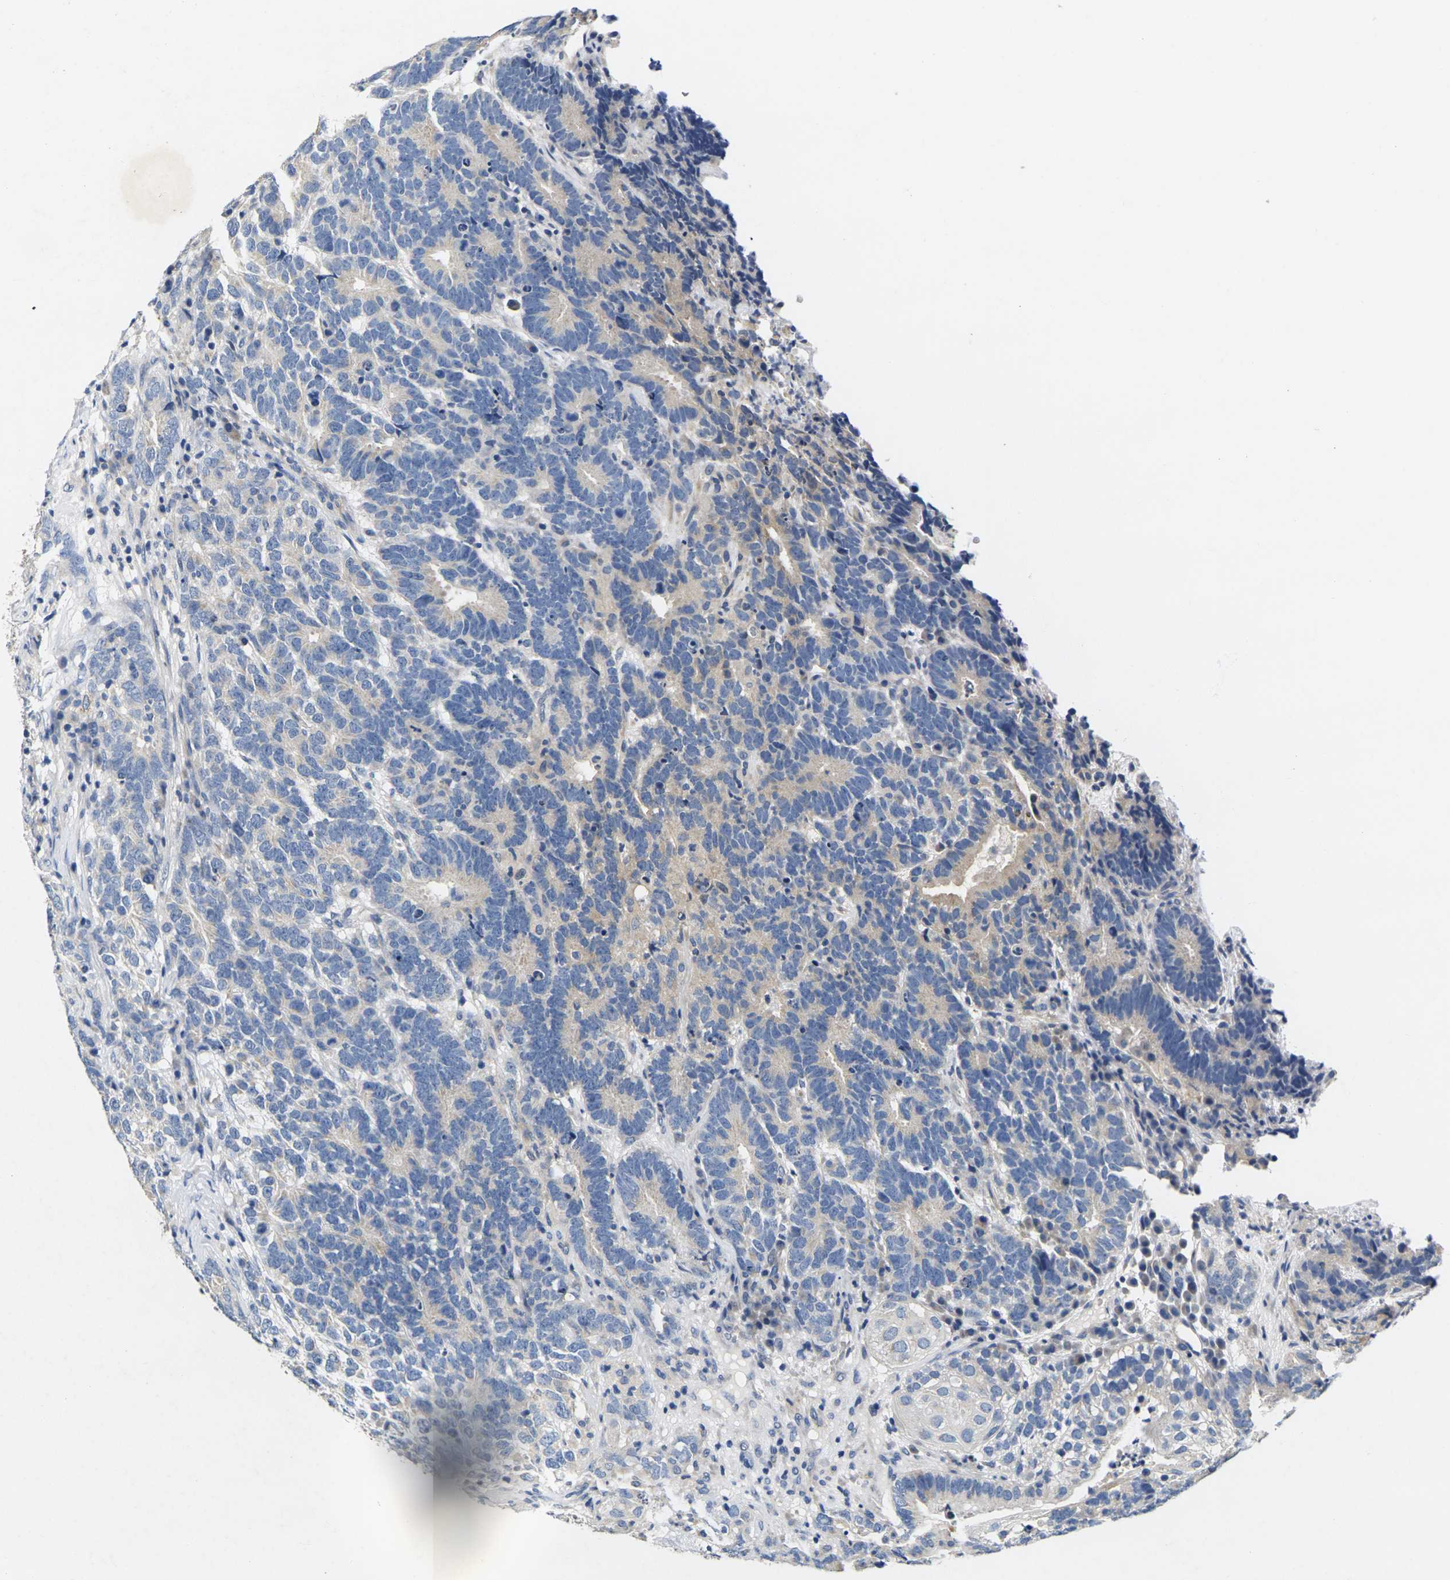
{"staining": {"intensity": "weak", "quantity": ">75%", "location": "cytoplasmic/membranous"}, "tissue": "testis cancer", "cell_type": "Tumor cells", "image_type": "cancer", "snomed": [{"axis": "morphology", "description": "Carcinoma, Embryonal, NOS"}, {"axis": "topography", "description": "Testis"}], "caption": "Protein staining shows weak cytoplasmic/membranous positivity in about >75% of tumor cells in testis cancer.", "gene": "NOCT", "patient": {"sex": "male", "age": 26}}